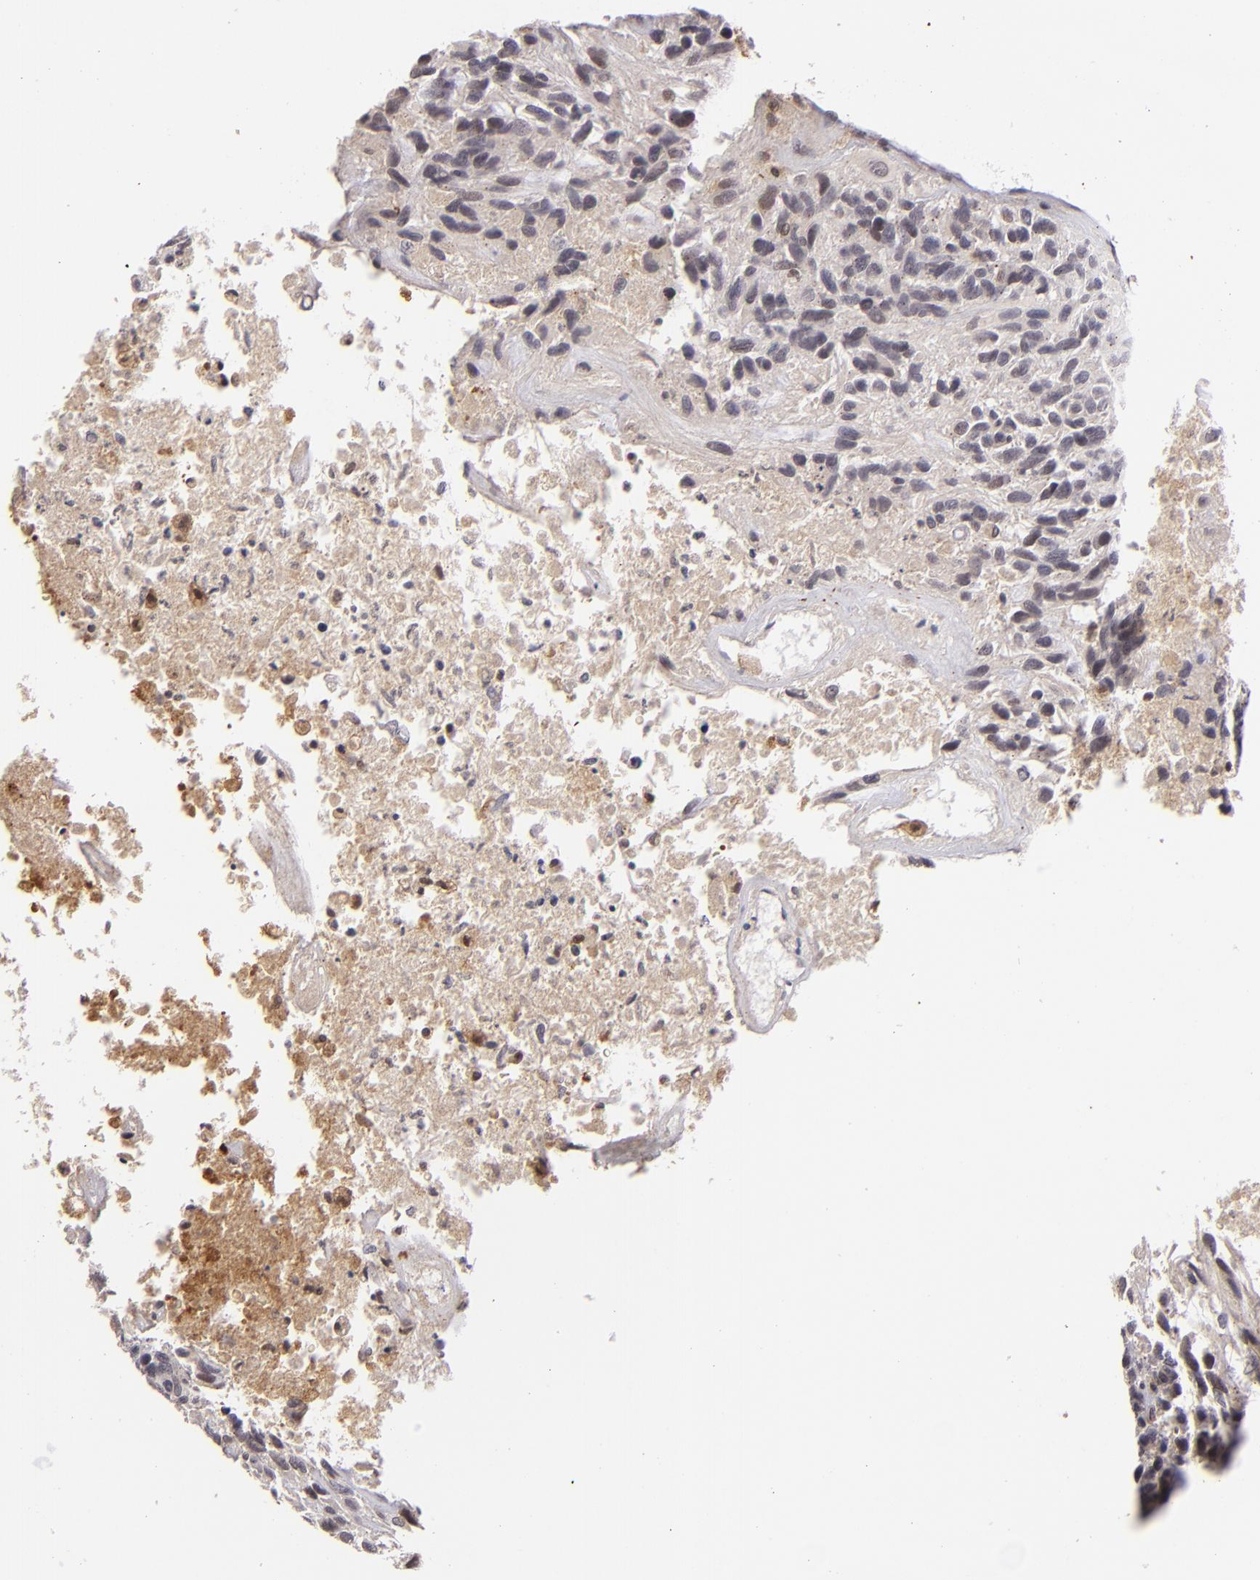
{"staining": {"intensity": "negative", "quantity": "none", "location": "none"}, "tissue": "glioma", "cell_type": "Tumor cells", "image_type": "cancer", "snomed": [{"axis": "morphology", "description": "Glioma, malignant, High grade"}, {"axis": "topography", "description": "Brain"}], "caption": "Immunohistochemical staining of human high-grade glioma (malignant) displays no significant staining in tumor cells.", "gene": "RXRG", "patient": {"sex": "male", "age": 77}}